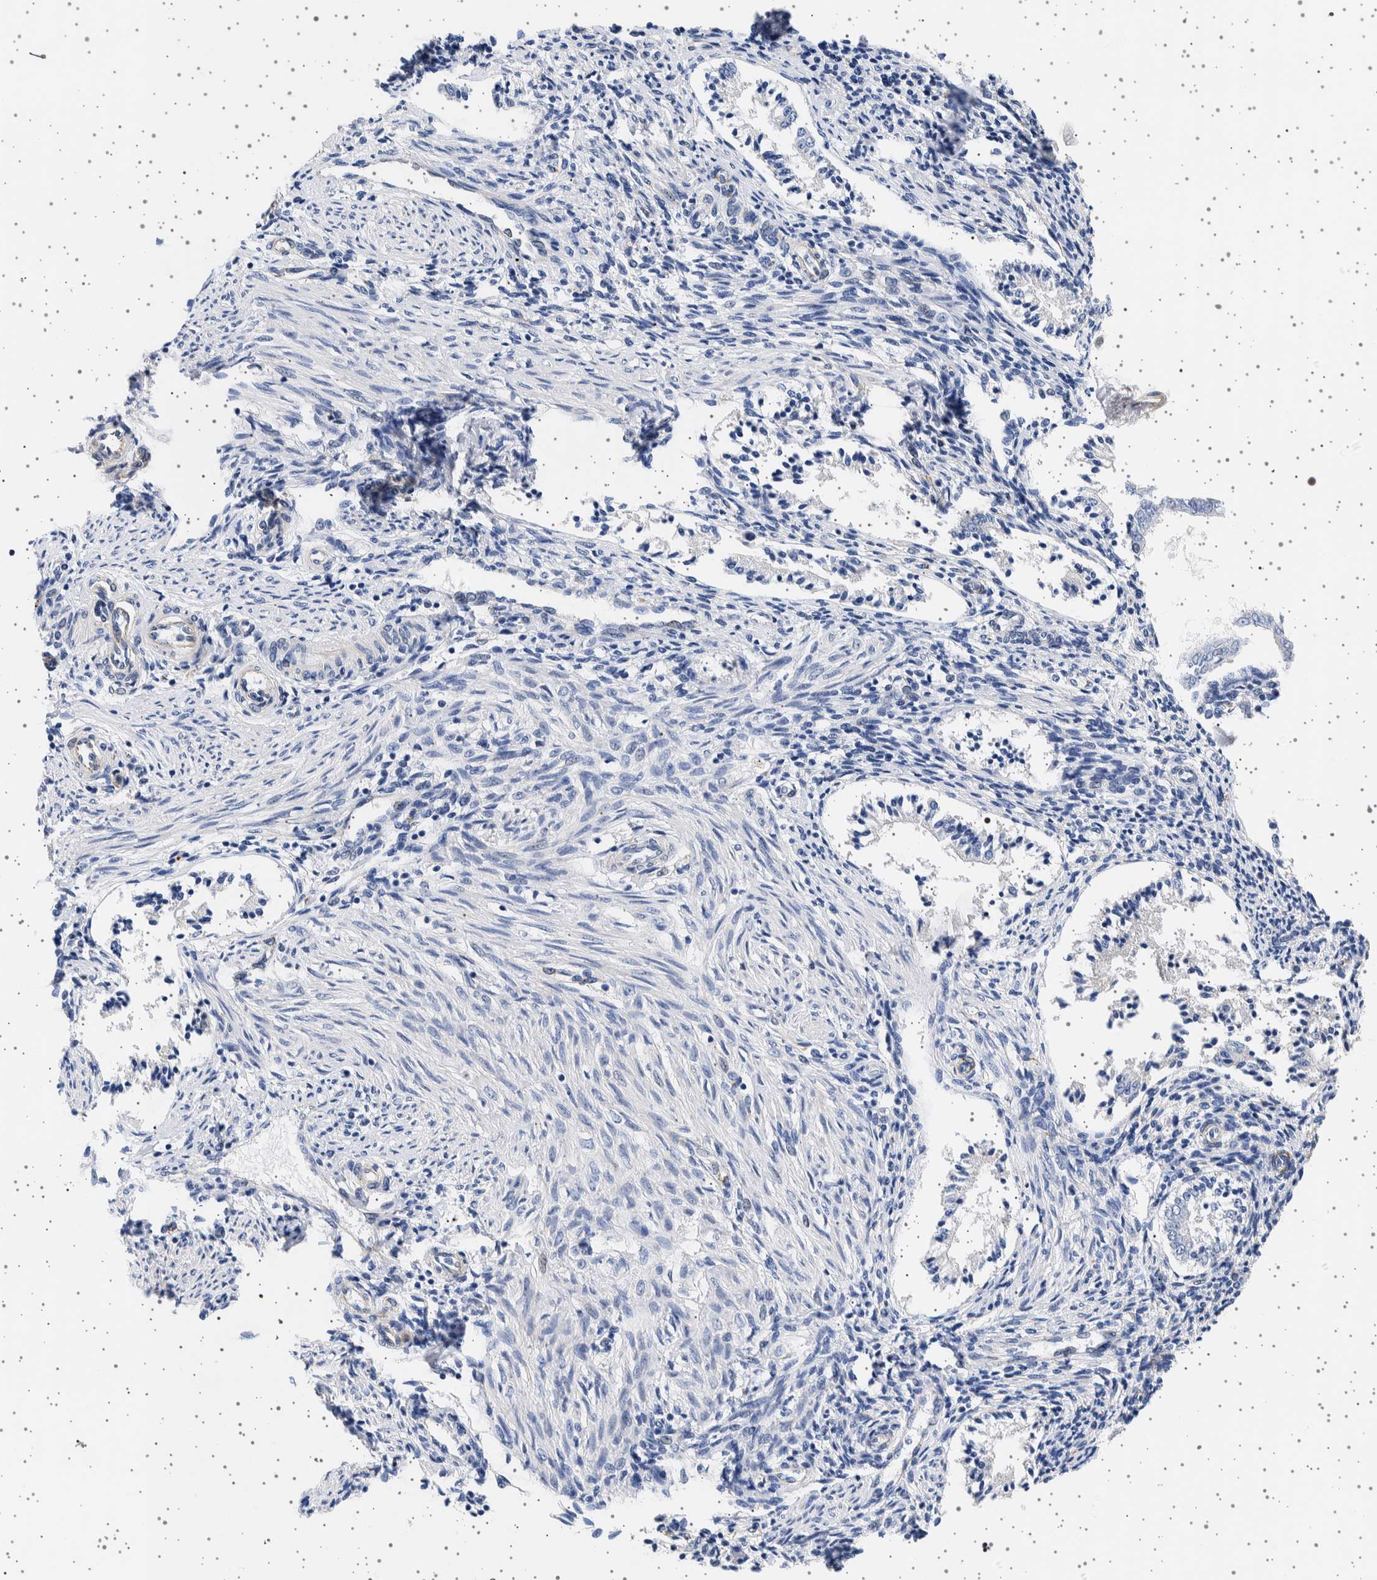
{"staining": {"intensity": "negative", "quantity": "none", "location": "none"}, "tissue": "endometrium", "cell_type": "Cells in endometrial stroma", "image_type": "normal", "snomed": [{"axis": "morphology", "description": "Normal tissue, NOS"}, {"axis": "topography", "description": "Endometrium"}], "caption": "This is an immunohistochemistry micrograph of benign human endometrium. There is no positivity in cells in endometrial stroma.", "gene": "SEPTIN4", "patient": {"sex": "female", "age": 42}}